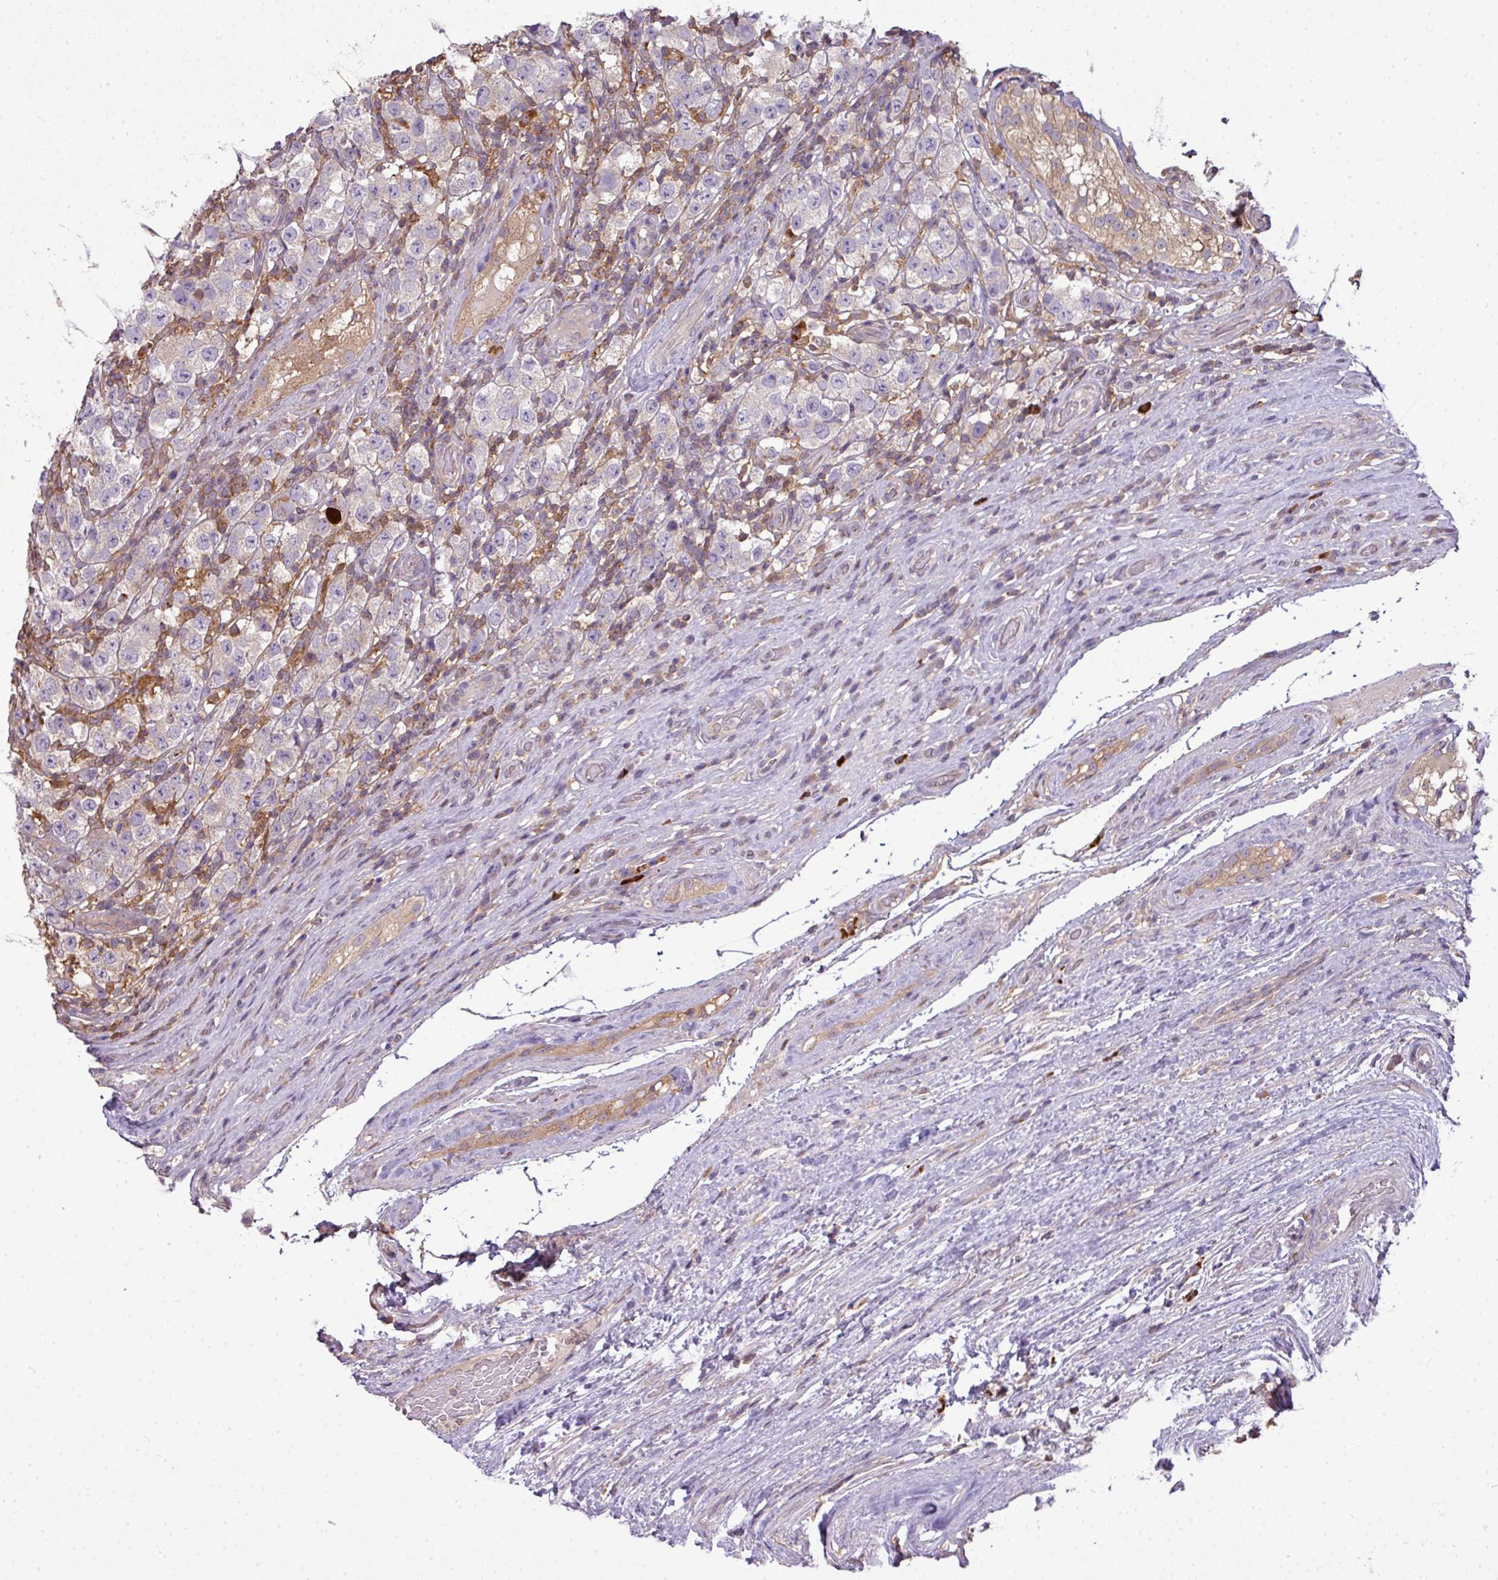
{"staining": {"intensity": "negative", "quantity": "none", "location": "none"}, "tissue": "testis cancer", "cell_type": "Tumor cells", "image_type": "cancer", "snomed": [{"axis": "morphology", "description": "Seminoma, NOS"}, {"axis": "morphology", "description": "Carcinoma, Embryonal, NOS"}, {"axis": "topography", "description": "Testis"}], "caption": "Image shows no protein expression in tumor cells of testis embryonal carcinoma tissue.", "gene": "STAT5A", "patient": {"sex": "male", "age": 41}}